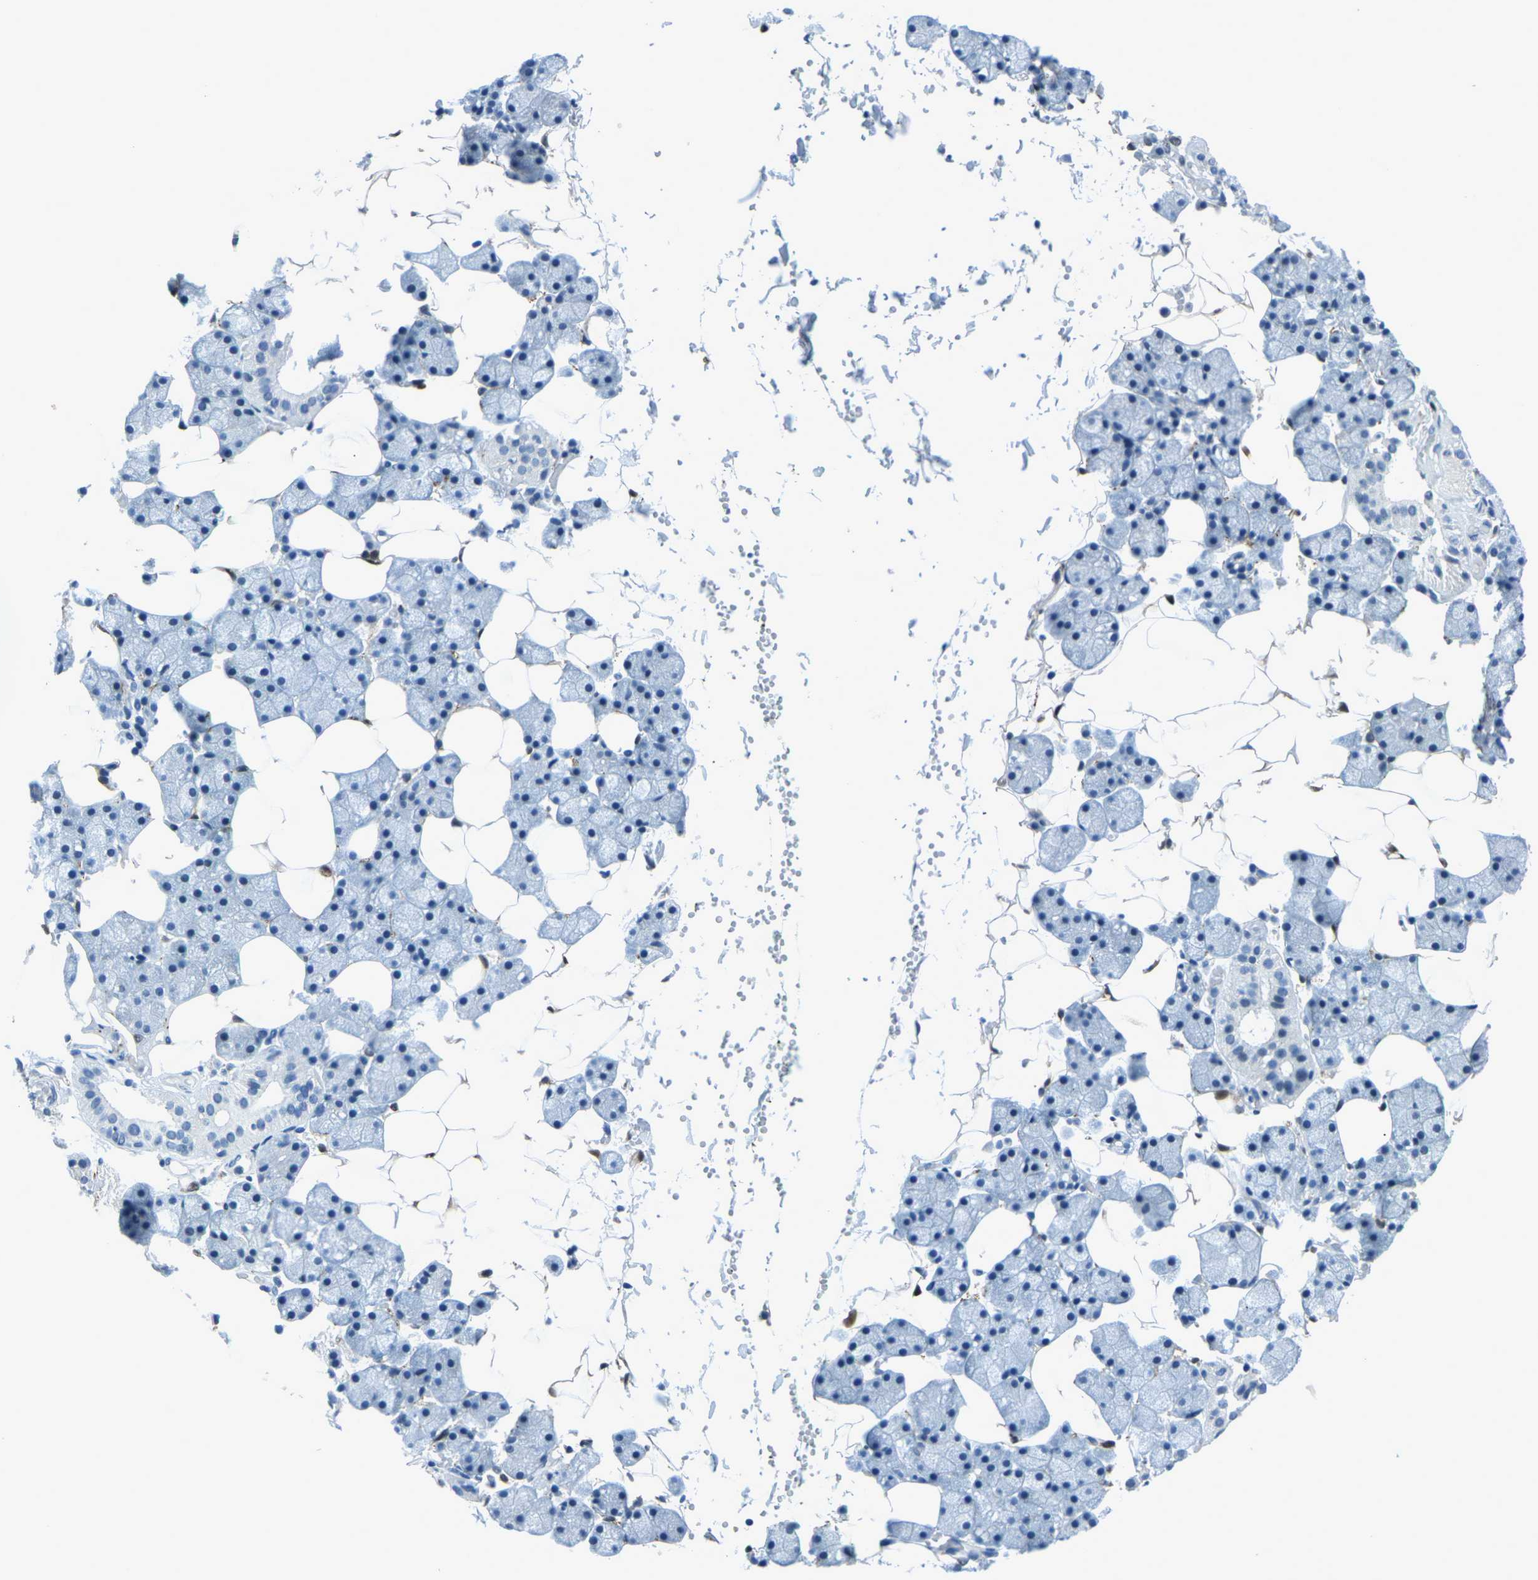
{"staining": {"intensity": "negative", "quantity": "none", "location": "none"}, "tissue": "salivary gland", "cell_type": "Glandular cells", "image_type": "normal", "snomed": [{"axis": "morphology", "description": "Normal tissue, NOS"}, {"axis": "topography", "description": "Salivary gland"}], "caption": "The image reveals no staining of glandular cells in unremarkable salivary gland.", "gene": "RRP1", "patient": {"sex": "female", "age": 33}}